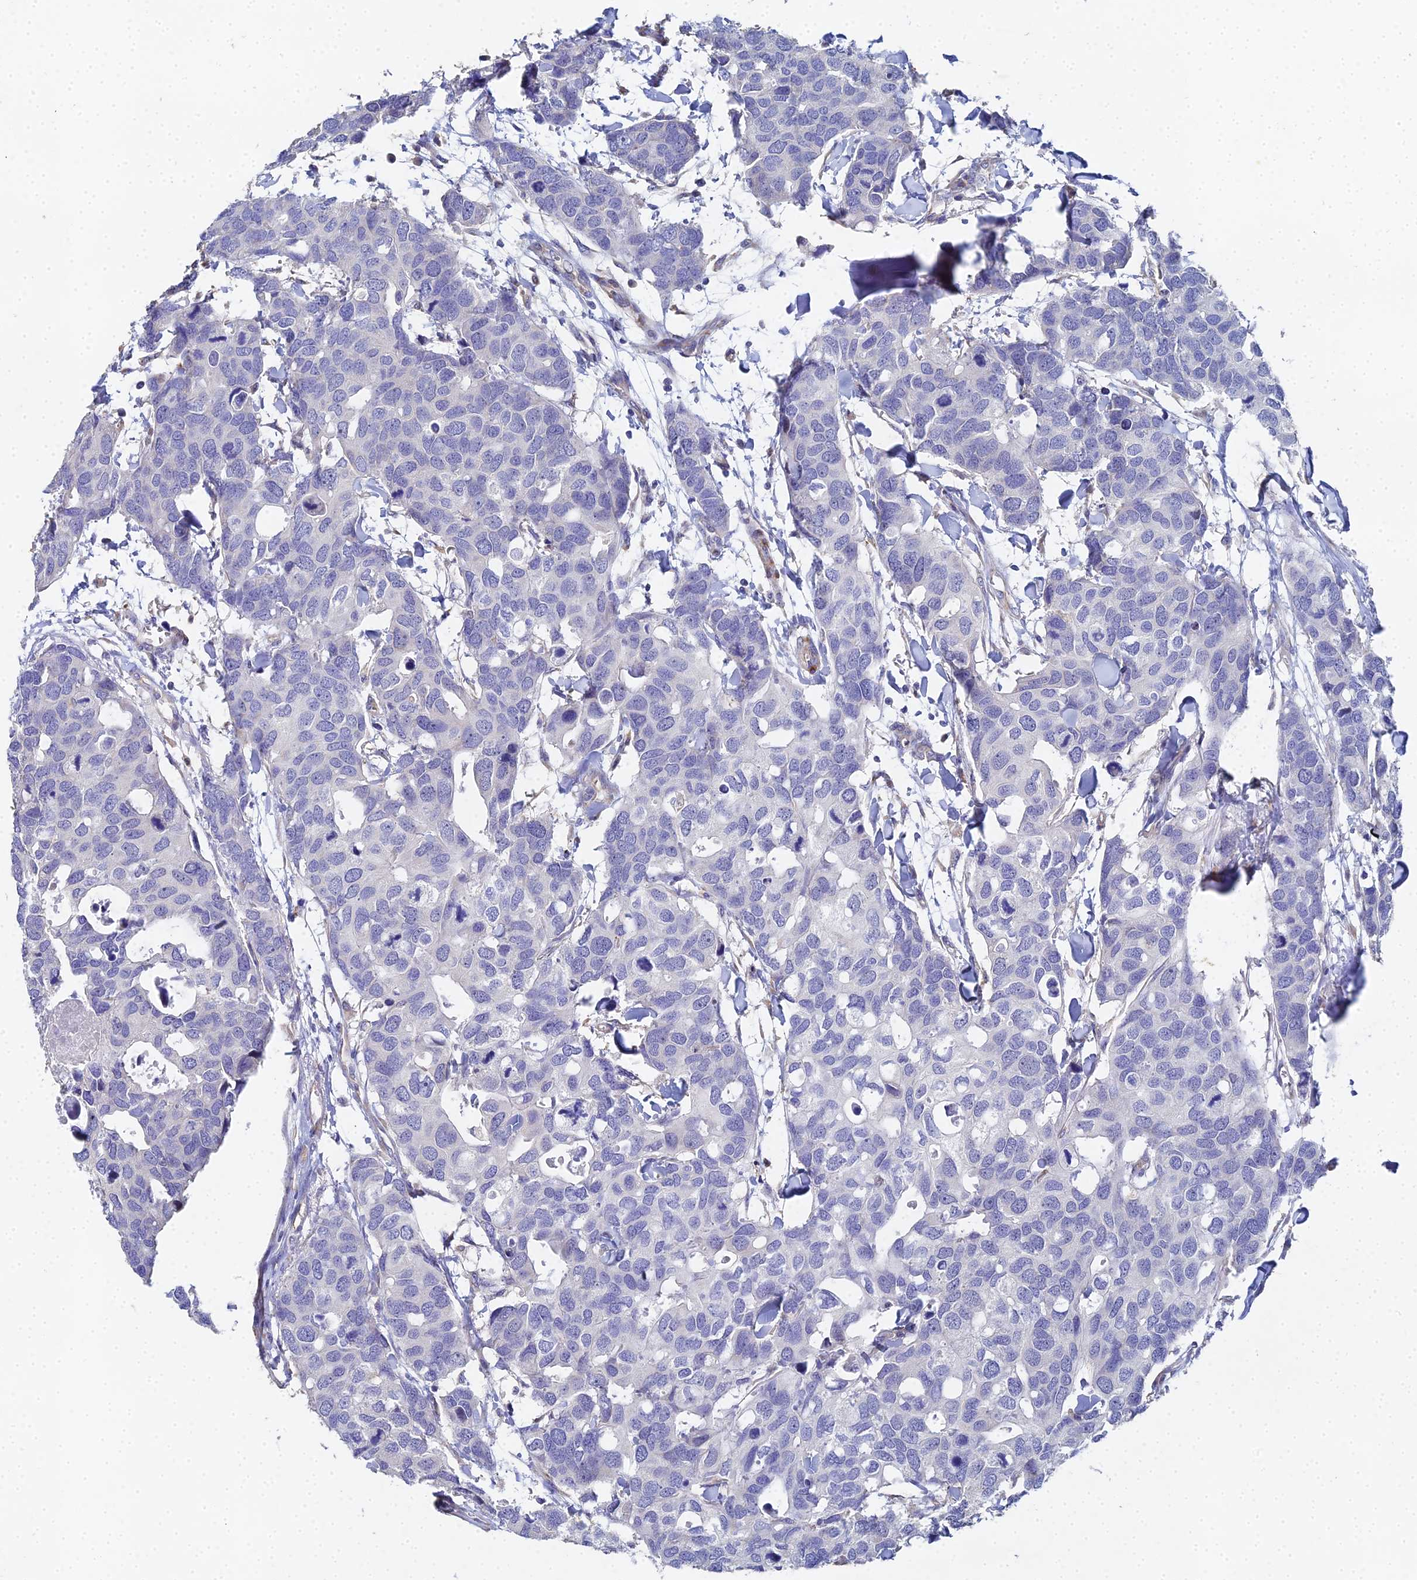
{"staining": {"intensity": "negative", "quantity": "none", "location": "none"}, "tissue": "breast cancer", "cell_type": "Tumor cells", "image_type": "cancer", "snomed": [{"axis": "morphology", "description": "Duct carcinoma"}, {"axis": "topography", "description": "Breast"}], "caption": "Immunohistochemistry of human infiltrating ductal carcinoma (breast) exhibits no staining in tumor cells. (Stains: DAB immunohistochemistry with hematoxylin counter stain, Microscopy: brightfield microscopy at high magnification).", "gene": "ENSG00000268674", "patient": {"sex": "female", "age": 83}}